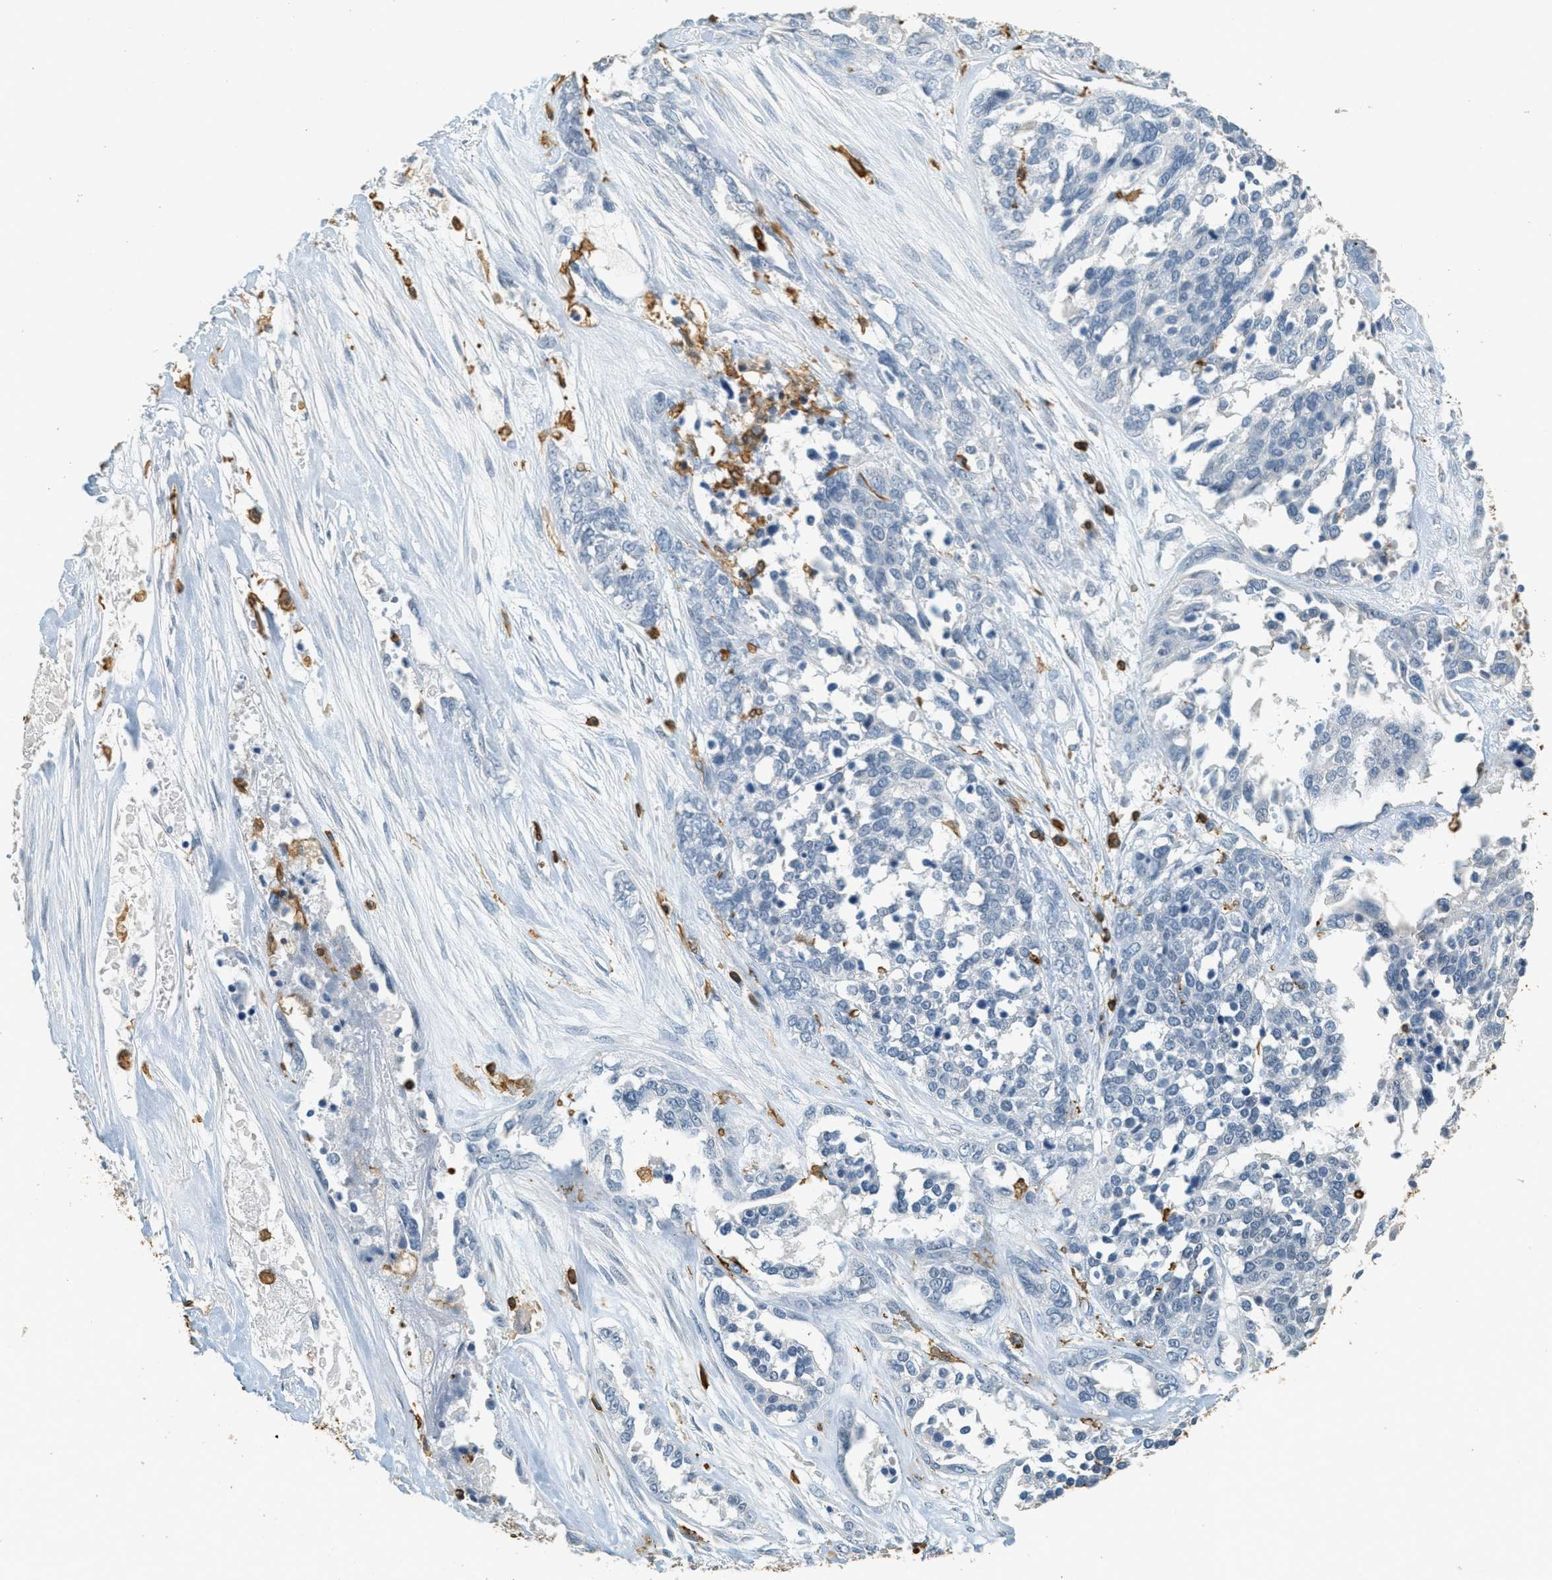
{"staining": {"intensity": "negative", "quantity": "none", "location": "none"}, "tissue": "ovarian cancer", "cell_type": "Tumor cells", "image_type": "cancer", "snomed": [{"axis": "morphology", "description": "Cystadenocarcinoma, serous, NOS"}, {"axis": "topography", "description": "Ovary"}], "caption": "There is no significant staining in tumor cells of serous cystadenocarcinoma (ovarian).", "gene": "LSP1", "patient": {"sex": "female", "age": 44}}